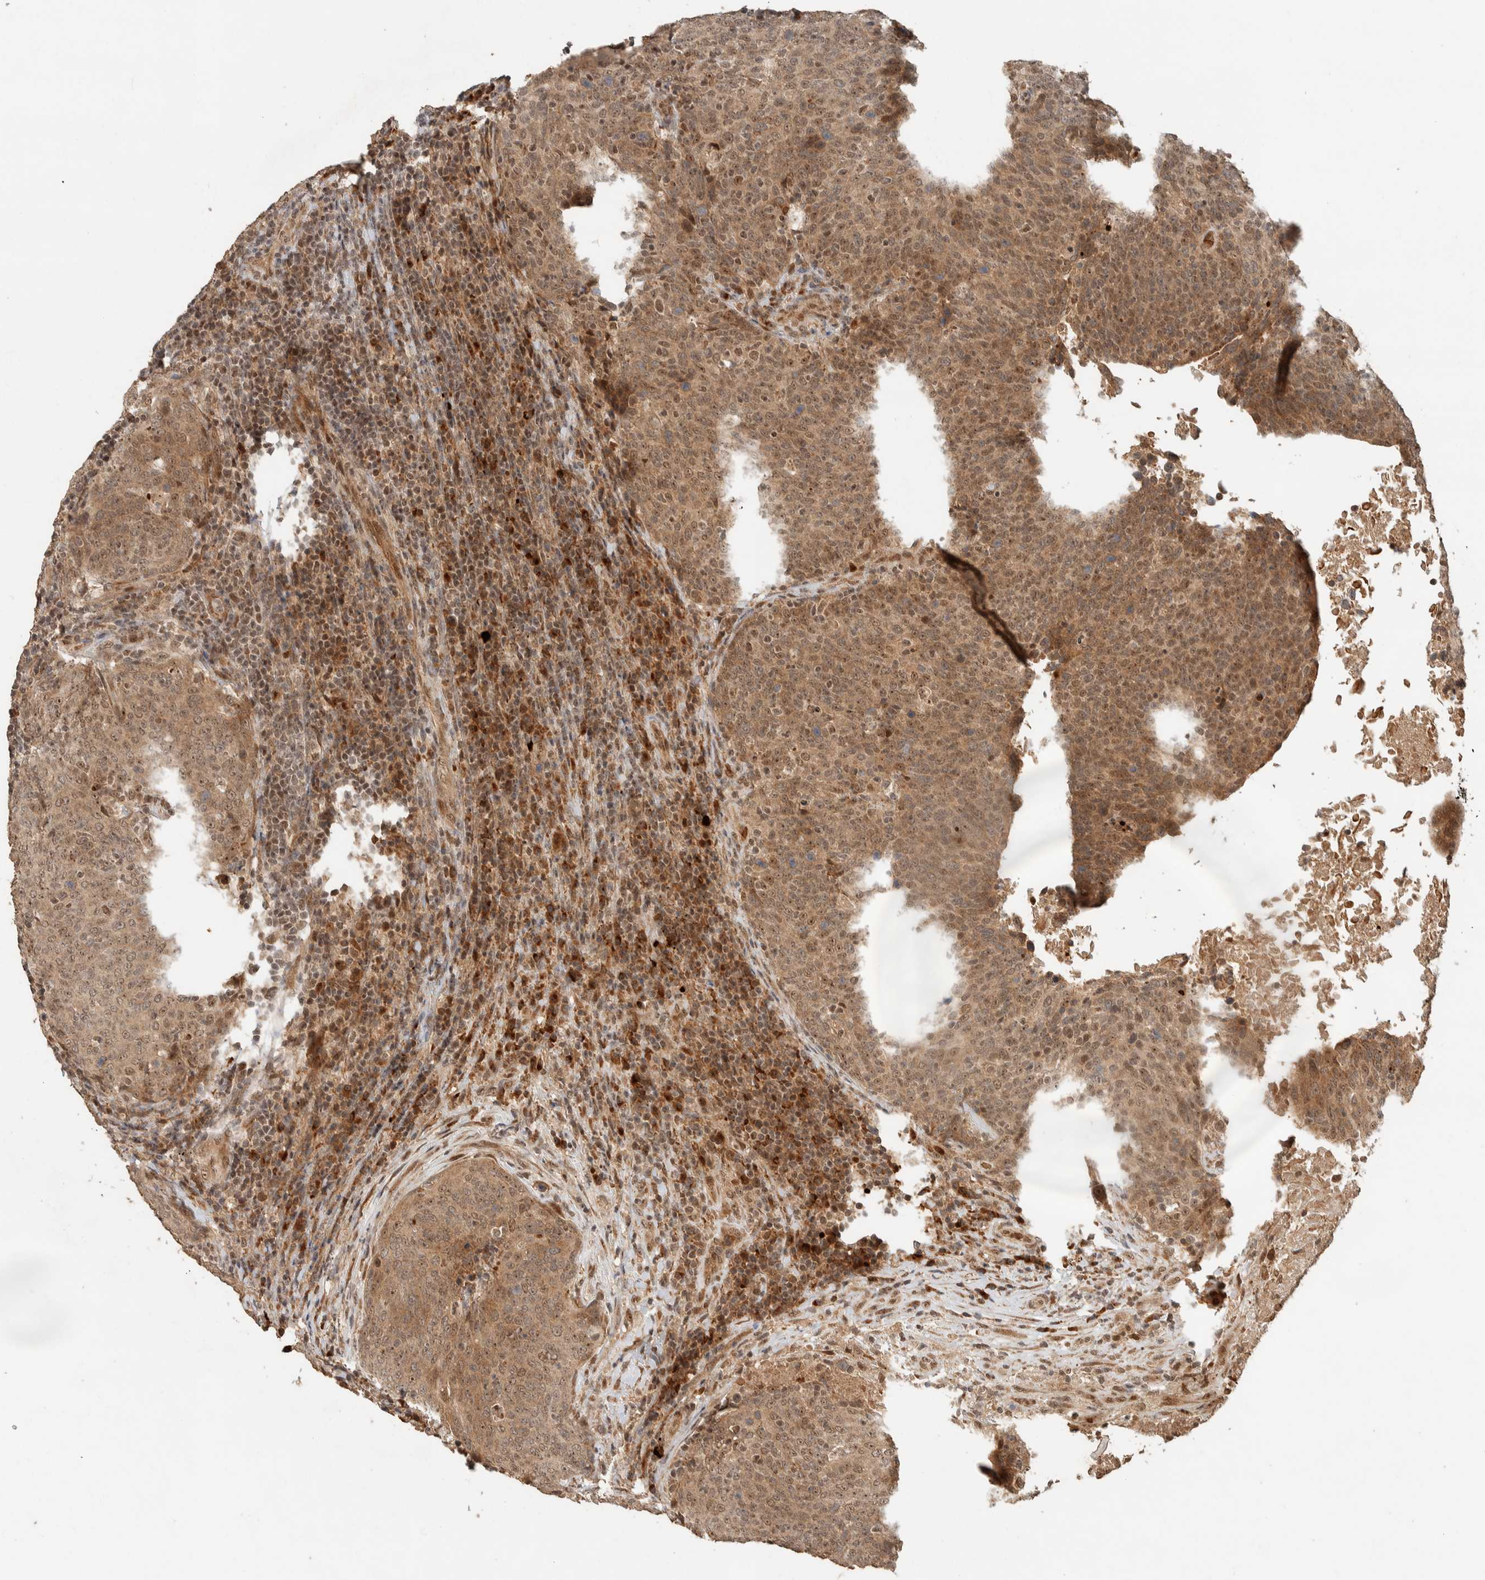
{"staining": {"intensity": "moderate", "quantity": ">75%", "location": "cytoplasmic/membranous,nuclear"}, "tissue": "head and neck cancer", "cell_type": "Tumor cells", "image_type": "cancer", "snomed": [{"axis": "morphology", "description": "Squamous cell carcinoma, NOS"}, {"axis": "morphology", "description": "Squamous cell carcinoma, metastatic, NOS"}, {"axis": "topography", "description": "Lymph node"}, {"axis": "topography", "description": "Head-Neck"}], "caption": "DAB (3,3'-diaminobenzidine) immunohistochemical staining of human head and neck metastatic squamous cell carcinoma demonstrates moderate cytoplasmic/membranous and nuclear protein expression in approximately >75% of tumor cells.", "gene": "ZBTB2", "patient": {"sex": "male", "age": 62}}